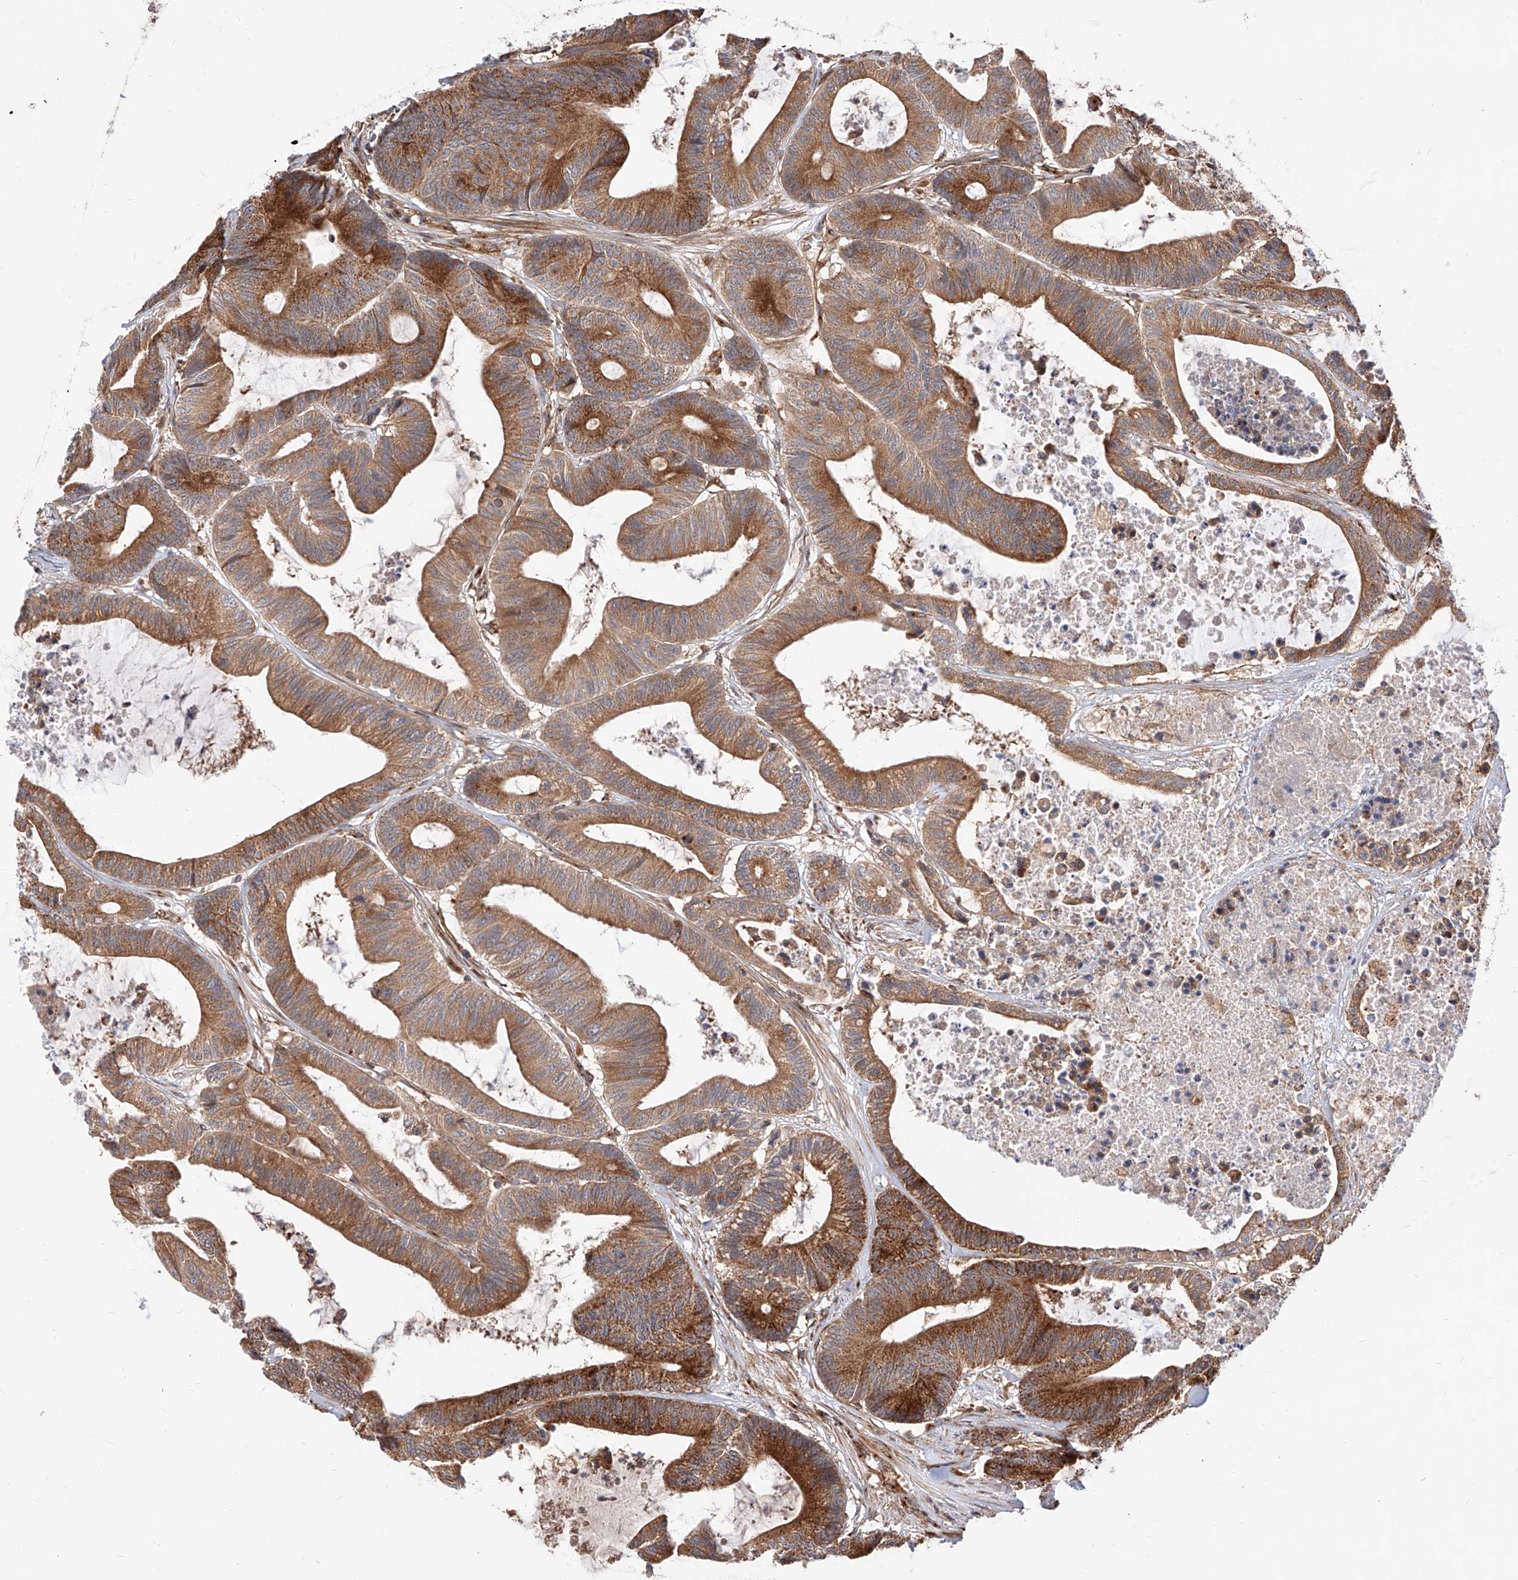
{"staining": {"intensity": "strong", "quantity": ">75%", "location": "cytoplasmic/membranous"}, "tissue": "colorectal cancer", "cell_type": "Tumor cells", "image_type": "cancer", "snomed": [{"axis": "morphology", "description": "Adenocarcinoma, NOS"}, {"axis": "topography", "description": "Colon"}], "caption": "Colorectal adenocarcinoma was stained to show a protein in brown. There is high levels of strong cytoplasmic/membranous staining in approximately >75% of tumor cells.", "gene": "ISCA2", "patient": {"sex": "female", "age": 84}}